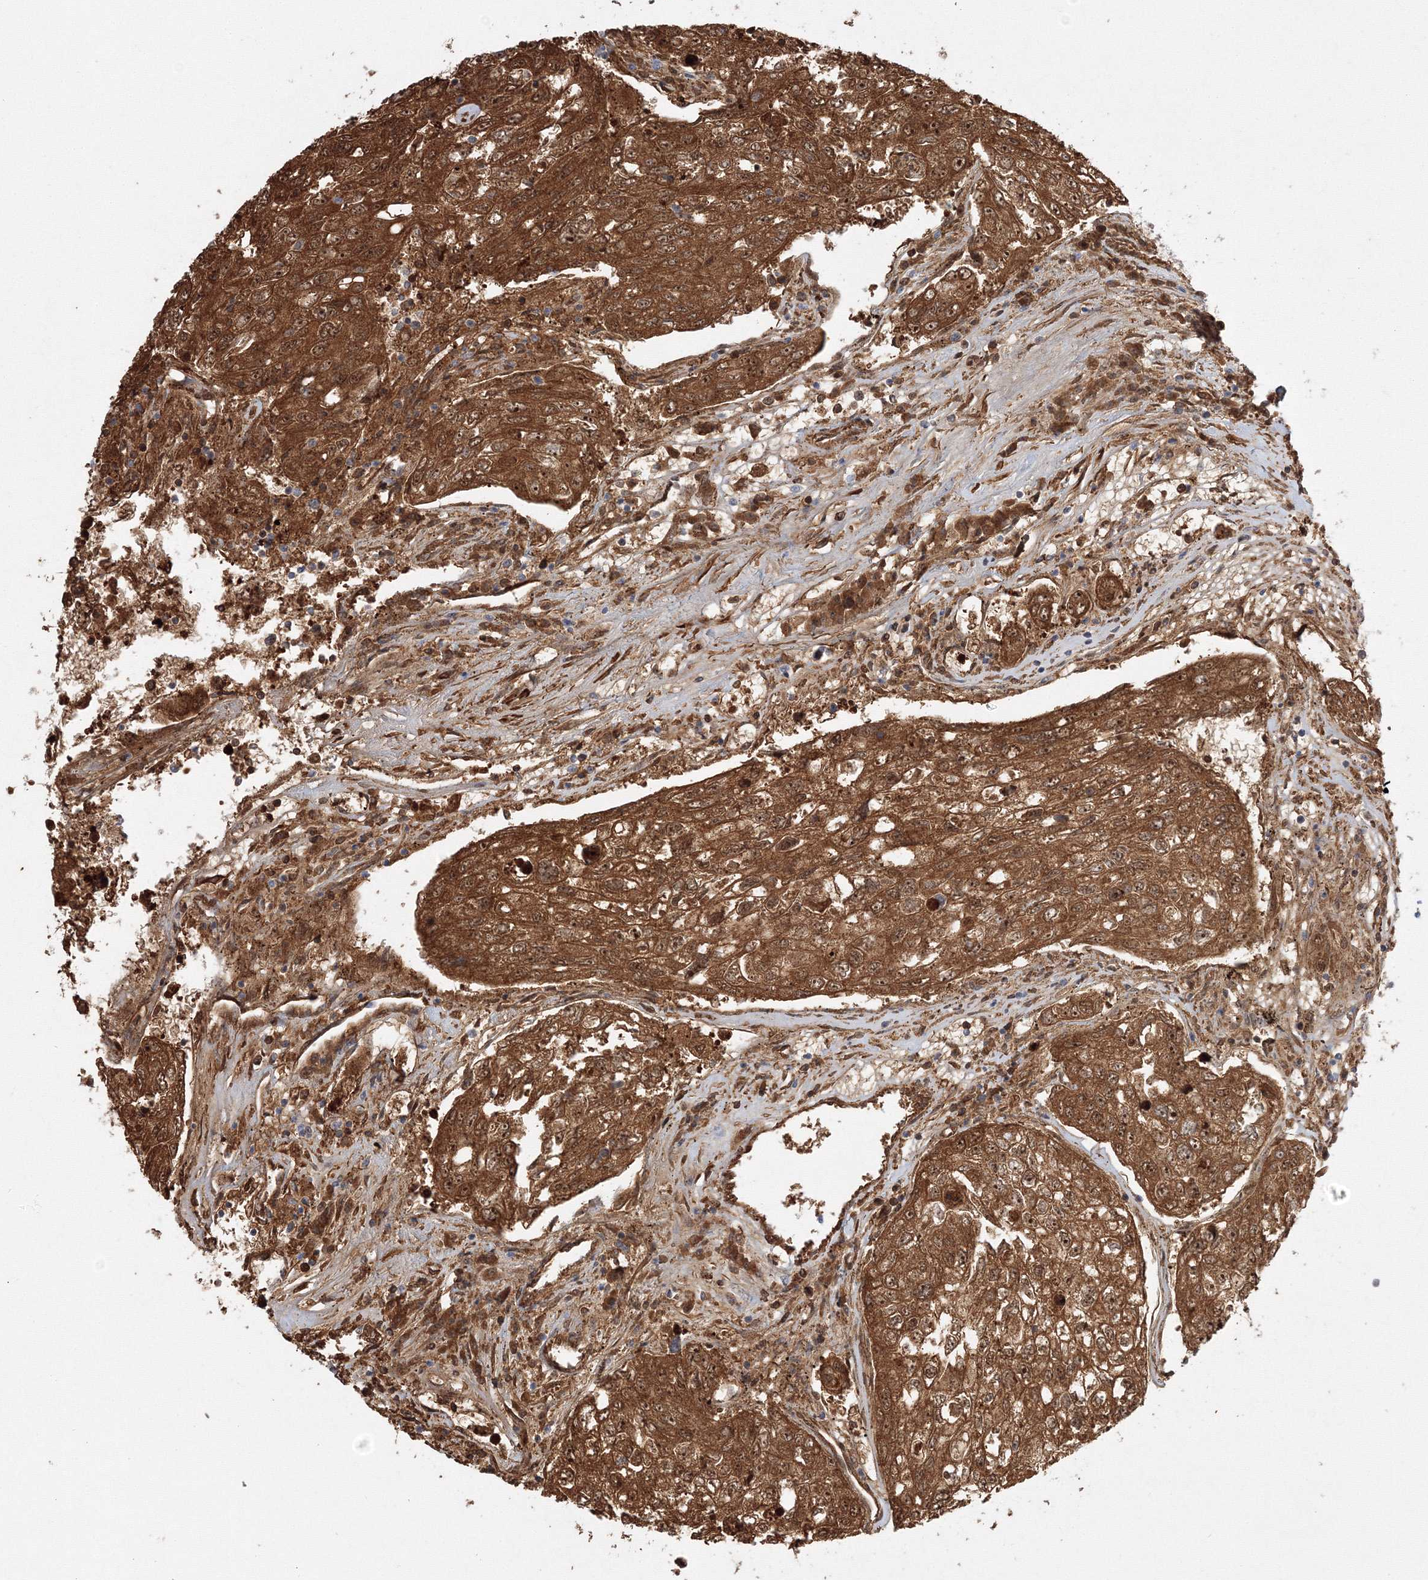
{"staining": {"intensity": "strong", "quantity": ">75%", "location": "cytoplasmic/membranous,nuclear"}, "tissue": "urothelial cancer", "cell_type": "Tumor cells", "image_type": "cancer", "snomed": [{"axis": "morphology", "description": "Urothelial carcinoma, High grade"}, {"axis": "topography", "description": "Lymph node"}, {"axis": "topography", "description": "Urinary bladder"}], "caption": "Protein staining displays strong cytoplasmic/membranous and nuclear staining in approximately >75% of tumor cells in urothelial cancer.", "gene": "NPM3", "patient": {"sex": "male", "age": 51}}